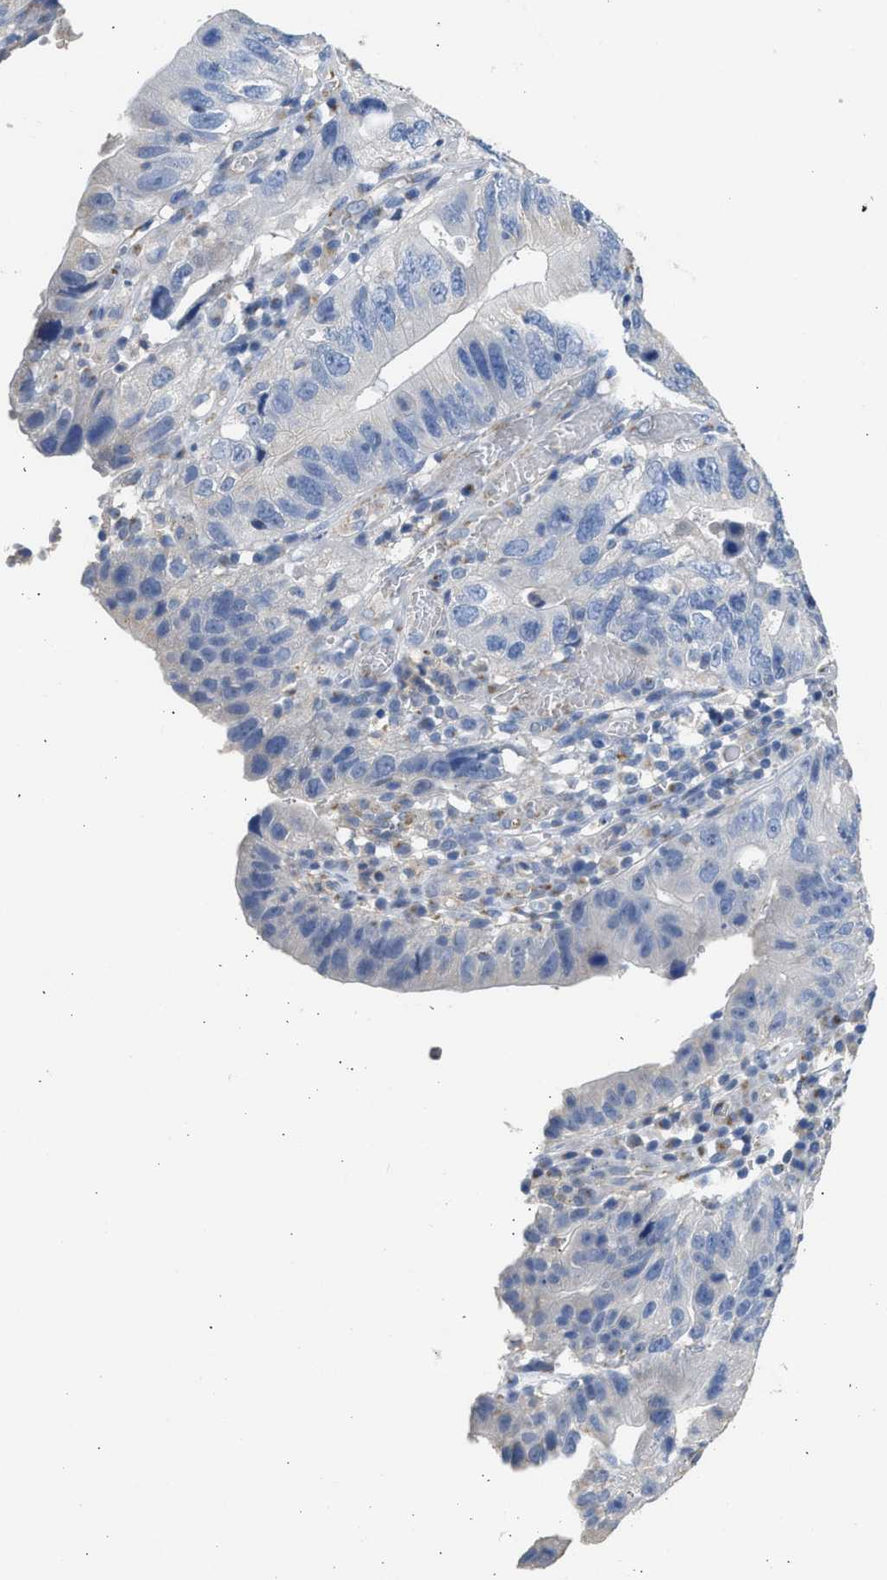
{"staining": {"intensity": "weak", "quantity": "<25%", "location": "cytoplasmic/membranous"}, "tissue": "stomach cancer", "cell_type": "Tumor cells", "image_type": "cancer", "snomed": [{"axis": "morphology", "description": "Adenocarcinoma, NOS"}, {"axis": "topography", "description": "Stomach"}], "caption": "IHC of stomach adenocarcinoma reveals no expression in tumor cells.", "gene": "IPO8", "patient": {"sex": "male", "age": 59}}